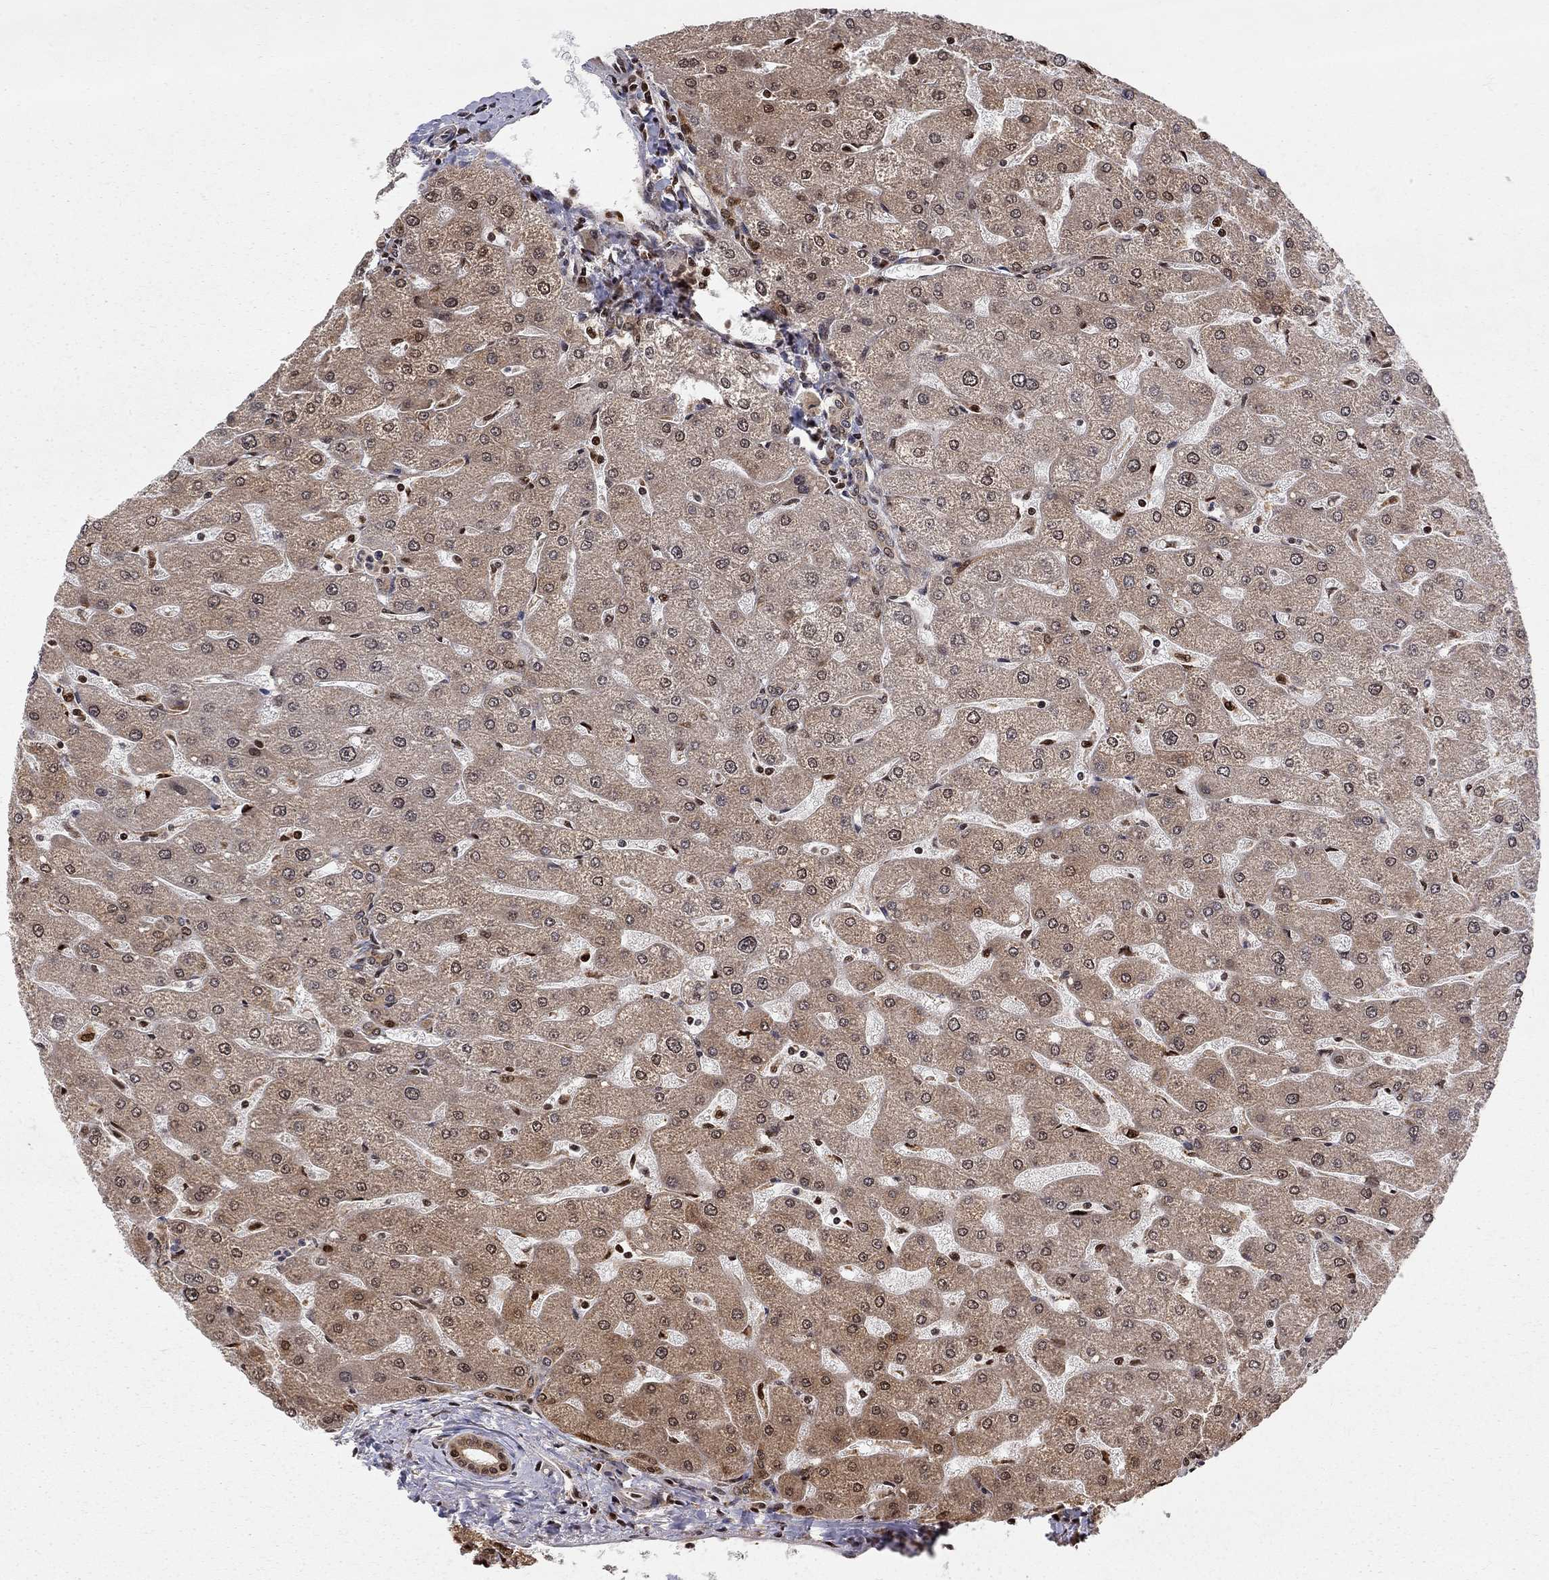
{"staining": {"intensity": "weak", "quantity": ">75%", "location": "cytoplasmic/membranous"}, "tissue": "liver", "cell_type": "Cholangiocytes", "image_type": "normal", "snomed": [{"axis": "morphology", "description": "Normal tissue, NOS"}, {"axis": "topography", "description": "Liver"}], "caption": "Immunohistochemistry (IHC) histopathology image of normal liver: liver stained using immunohistochemistry (IHC) demonstrates low levels of weak protein expression localized specifically in the cytoplasmic/membranous of cholangiocytes, appearing as a cytoplasmic/membranous brown color.", "gene": "ELOB", "patient": {"sex": "male", "age": 67}}